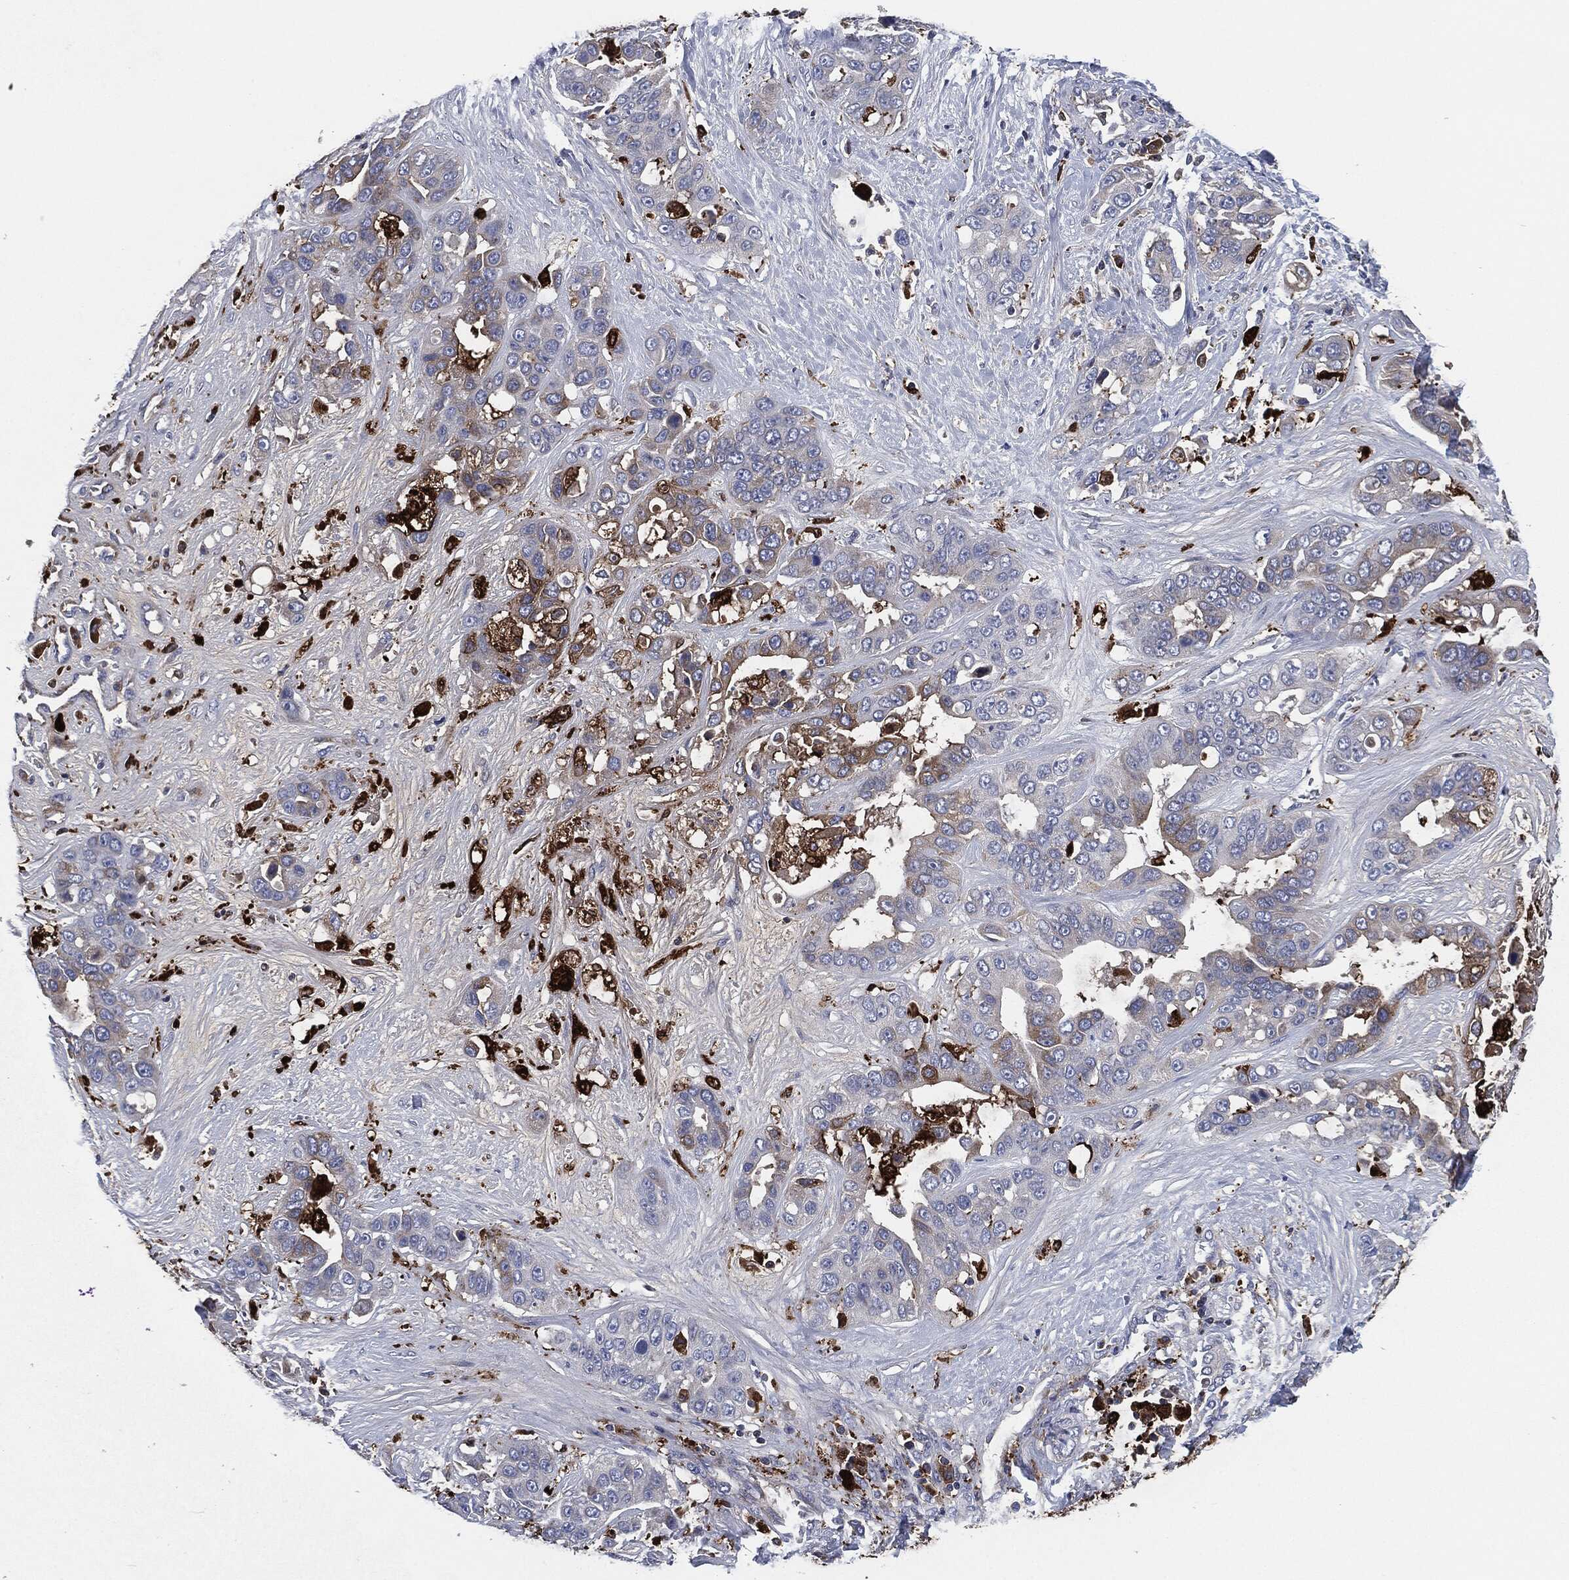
{"staining": {"intensity": "weak", "quantity": "<25%", "location": "cytoplasmic/membranous"}, "tissue": "liver cancer", "cell_type": "Tumor cells", "image_type": "cancer", "snomed": [{"axis": "morphology", "description": "Cholangiocarcinoma"}, {"axis": "topography", "description": "Liver"}], "caption": "This photomicrograph is of liver cancer stained with immunohistochemistry to label a protein in brown with the nuclei are counter-stained blue. There is no positivity in tumor cells.", "gene": "TMEM11", "patient": {"sex": "female", "age": 52}}